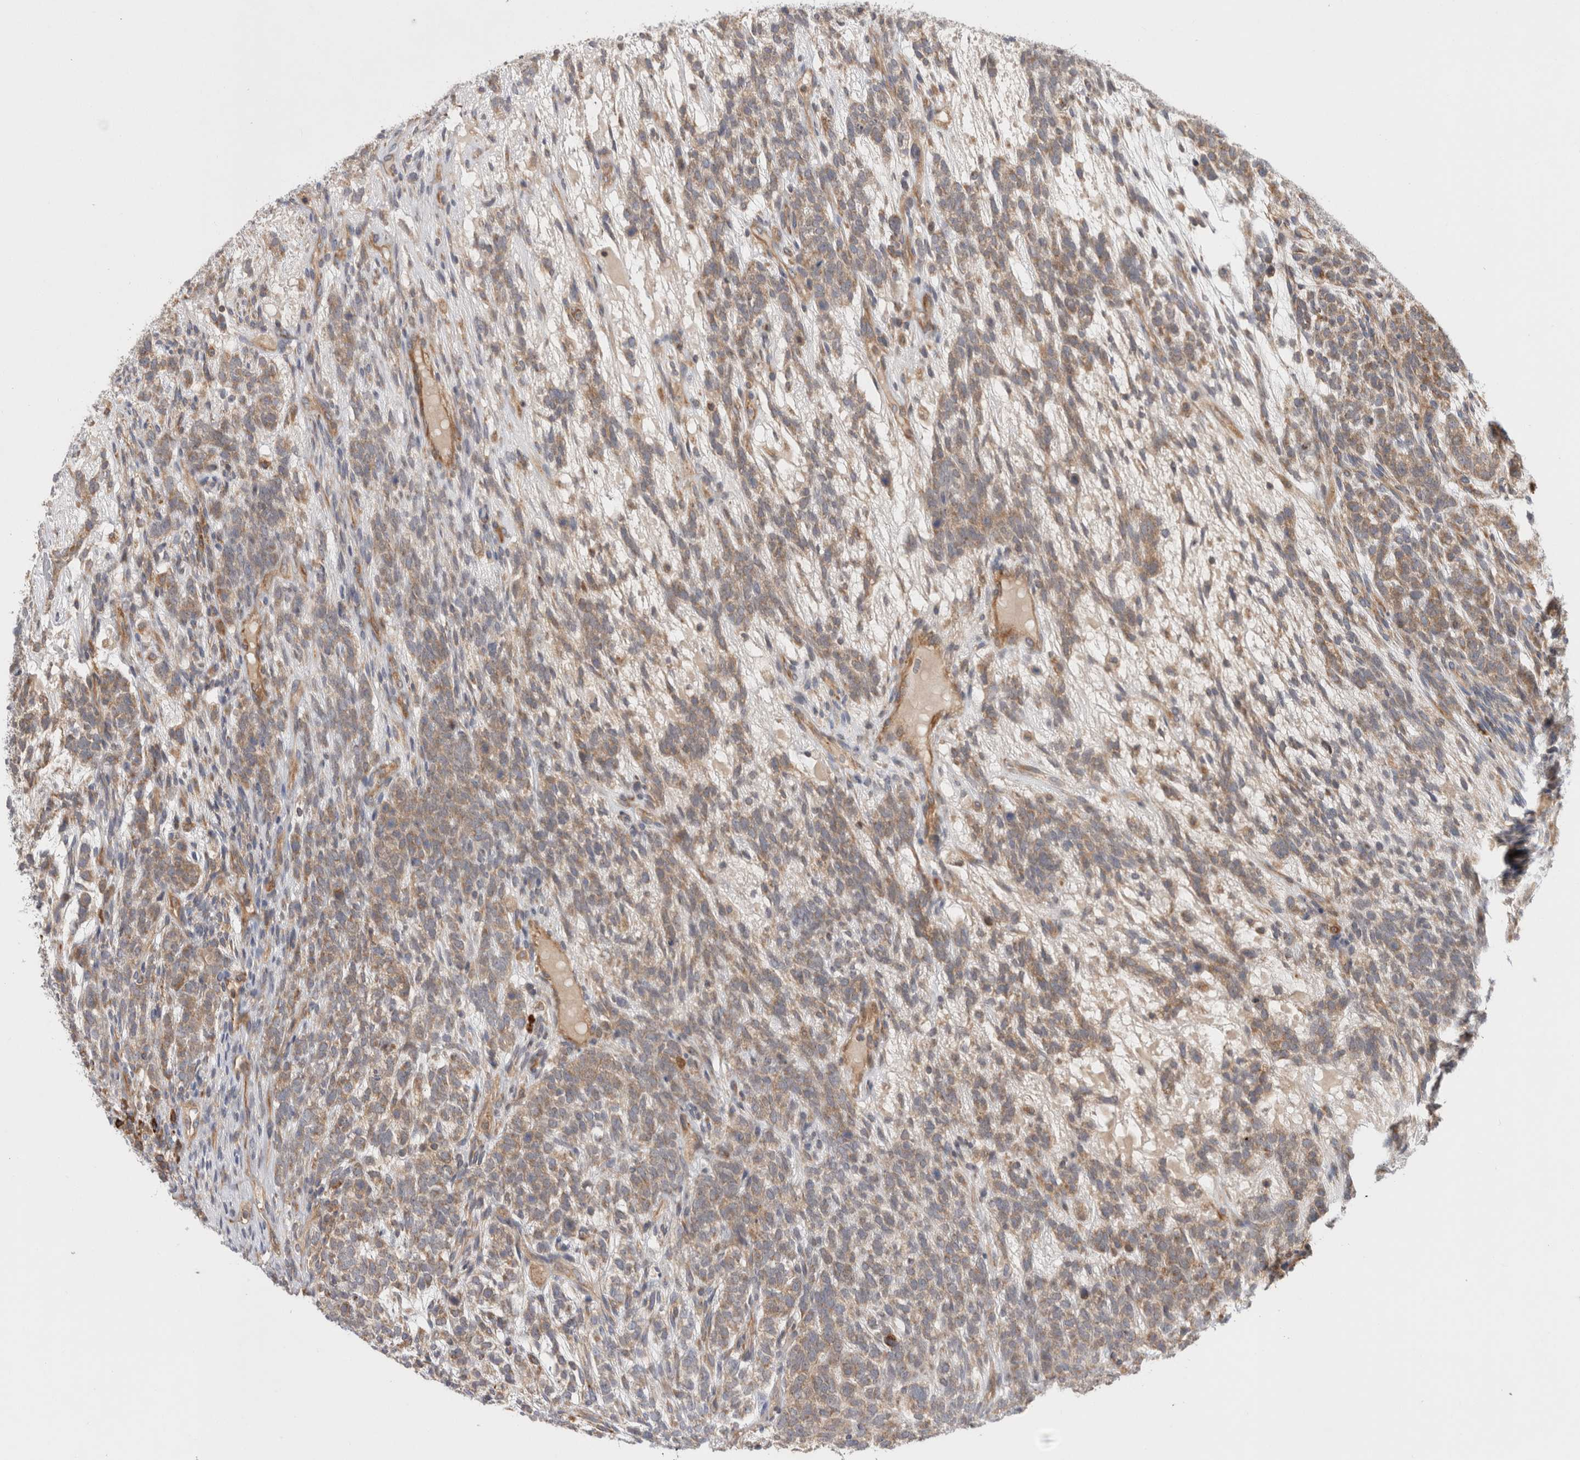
{"staining": {"intensity": "weak", "quantity": ">75%", "location": "cytoplasmic/membranous"}, "tissue": "testis cancer", "cell_type": "Tumor cells", "image_type": "cancer", "snomed": [{"axis": "morphology", "description": "Seminoma, NOS"}, {"axis": "morphology", "description": "Carcinoma, Embryonal, NOS"}, {"axis": "topography", "description": "Testis"}], "caption": "Tumor cells show weak cytoplasmic/membranous positivity in about >75% of cells in testis cancer. (Stains: DAB (3,3'-diaminobenzidine) in brown, nuclei in blue, Microscopy: brightfield microscopy at high magnification).", "gene": "PDCD10", "patient": {"sex": "male", "age": 28}}